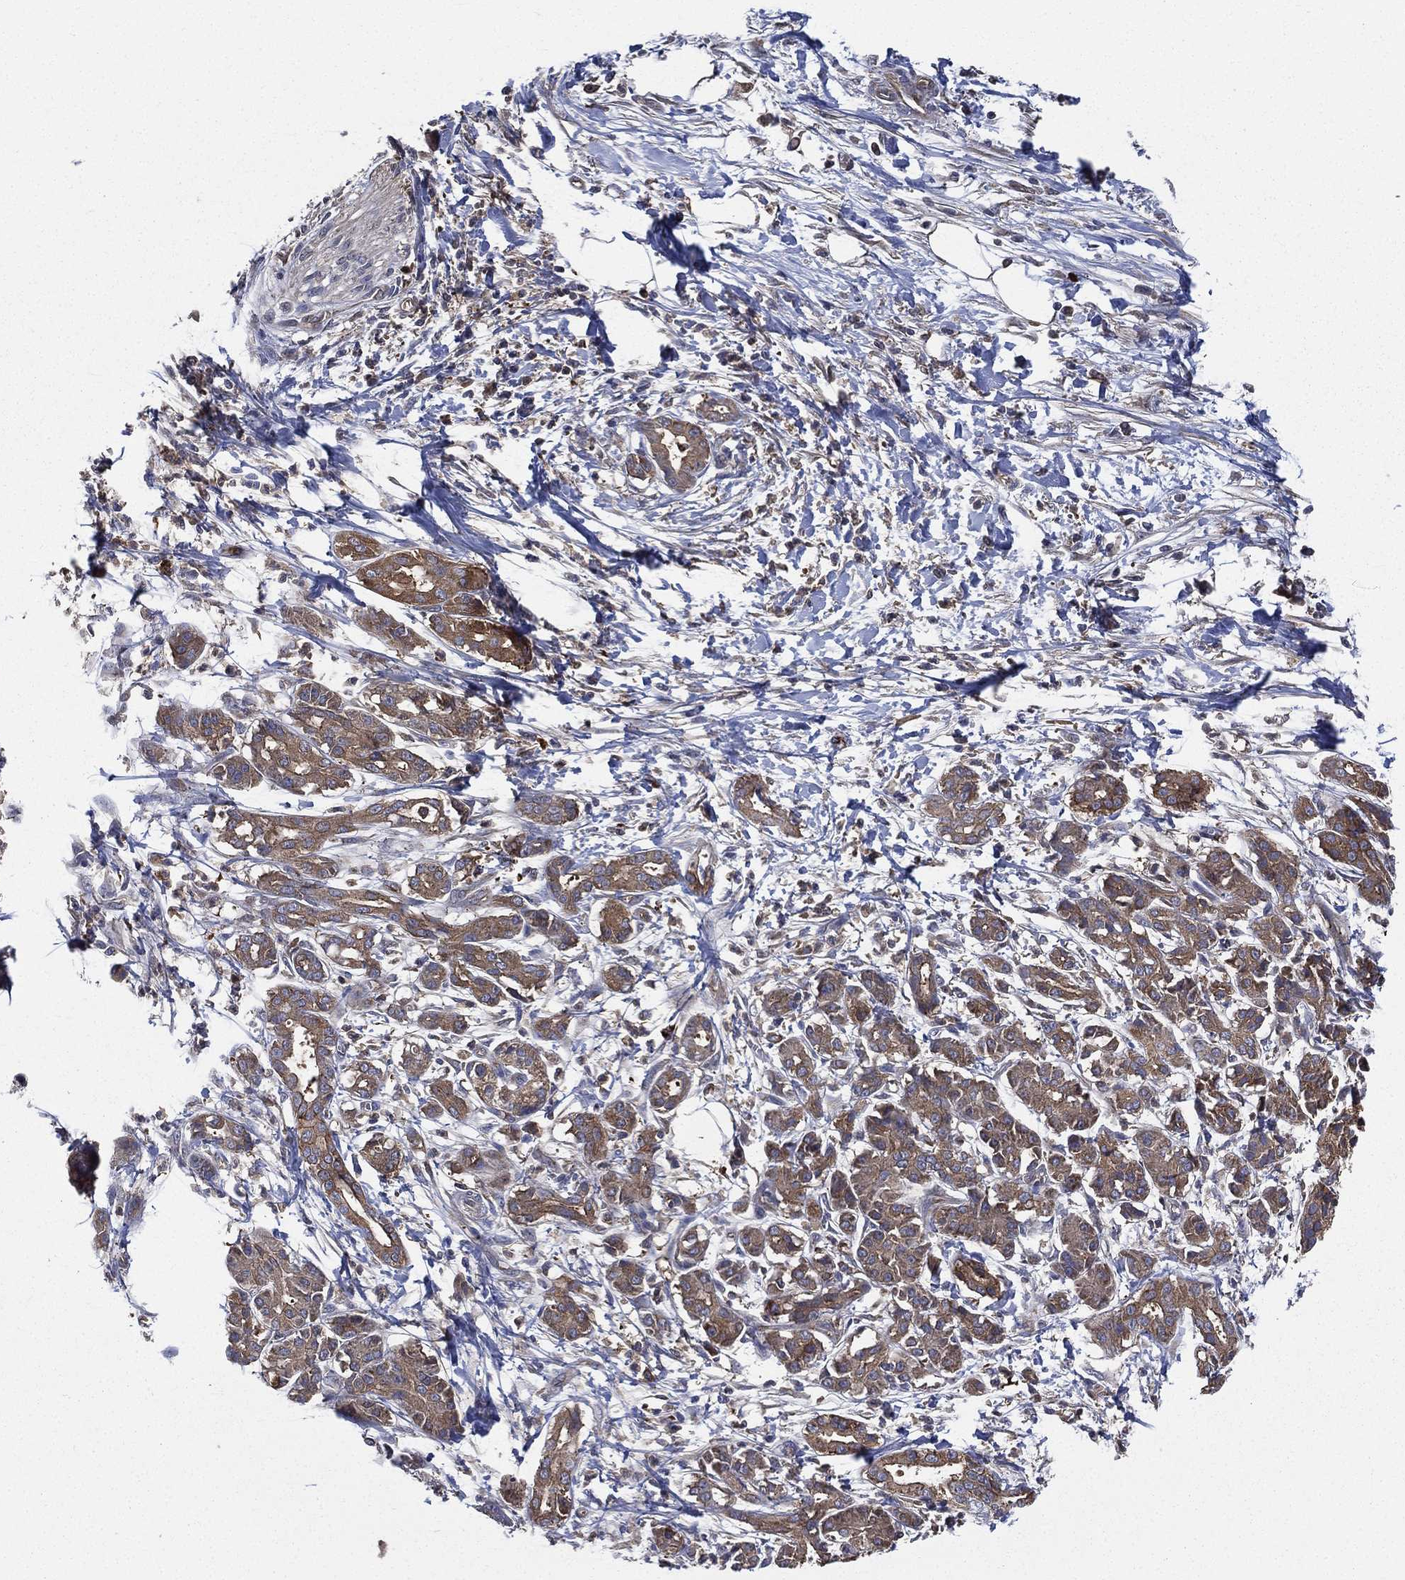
{"staining": {"intensity": "moderate", "quantity": ">75%", "location": "cytoplasmic/membranous"}, "tissue": "pancreatic cancer", "cell_type": "Tumor cells", "image_type": "cancer", "snomed": [{"axis": "morphology", "description": "Adenocarcinoma, NOS"}, {"axis": "topography", "description": "Pancreas"}], "caption": "Pancreatic cancer tissue shows moderate cytoplasmic/membranous staining in approximately >75% of tumor cells, visualized by immunohistochemistry.", "gene": "SMPD3", "patient": {"sex": "male", "age": 72}}